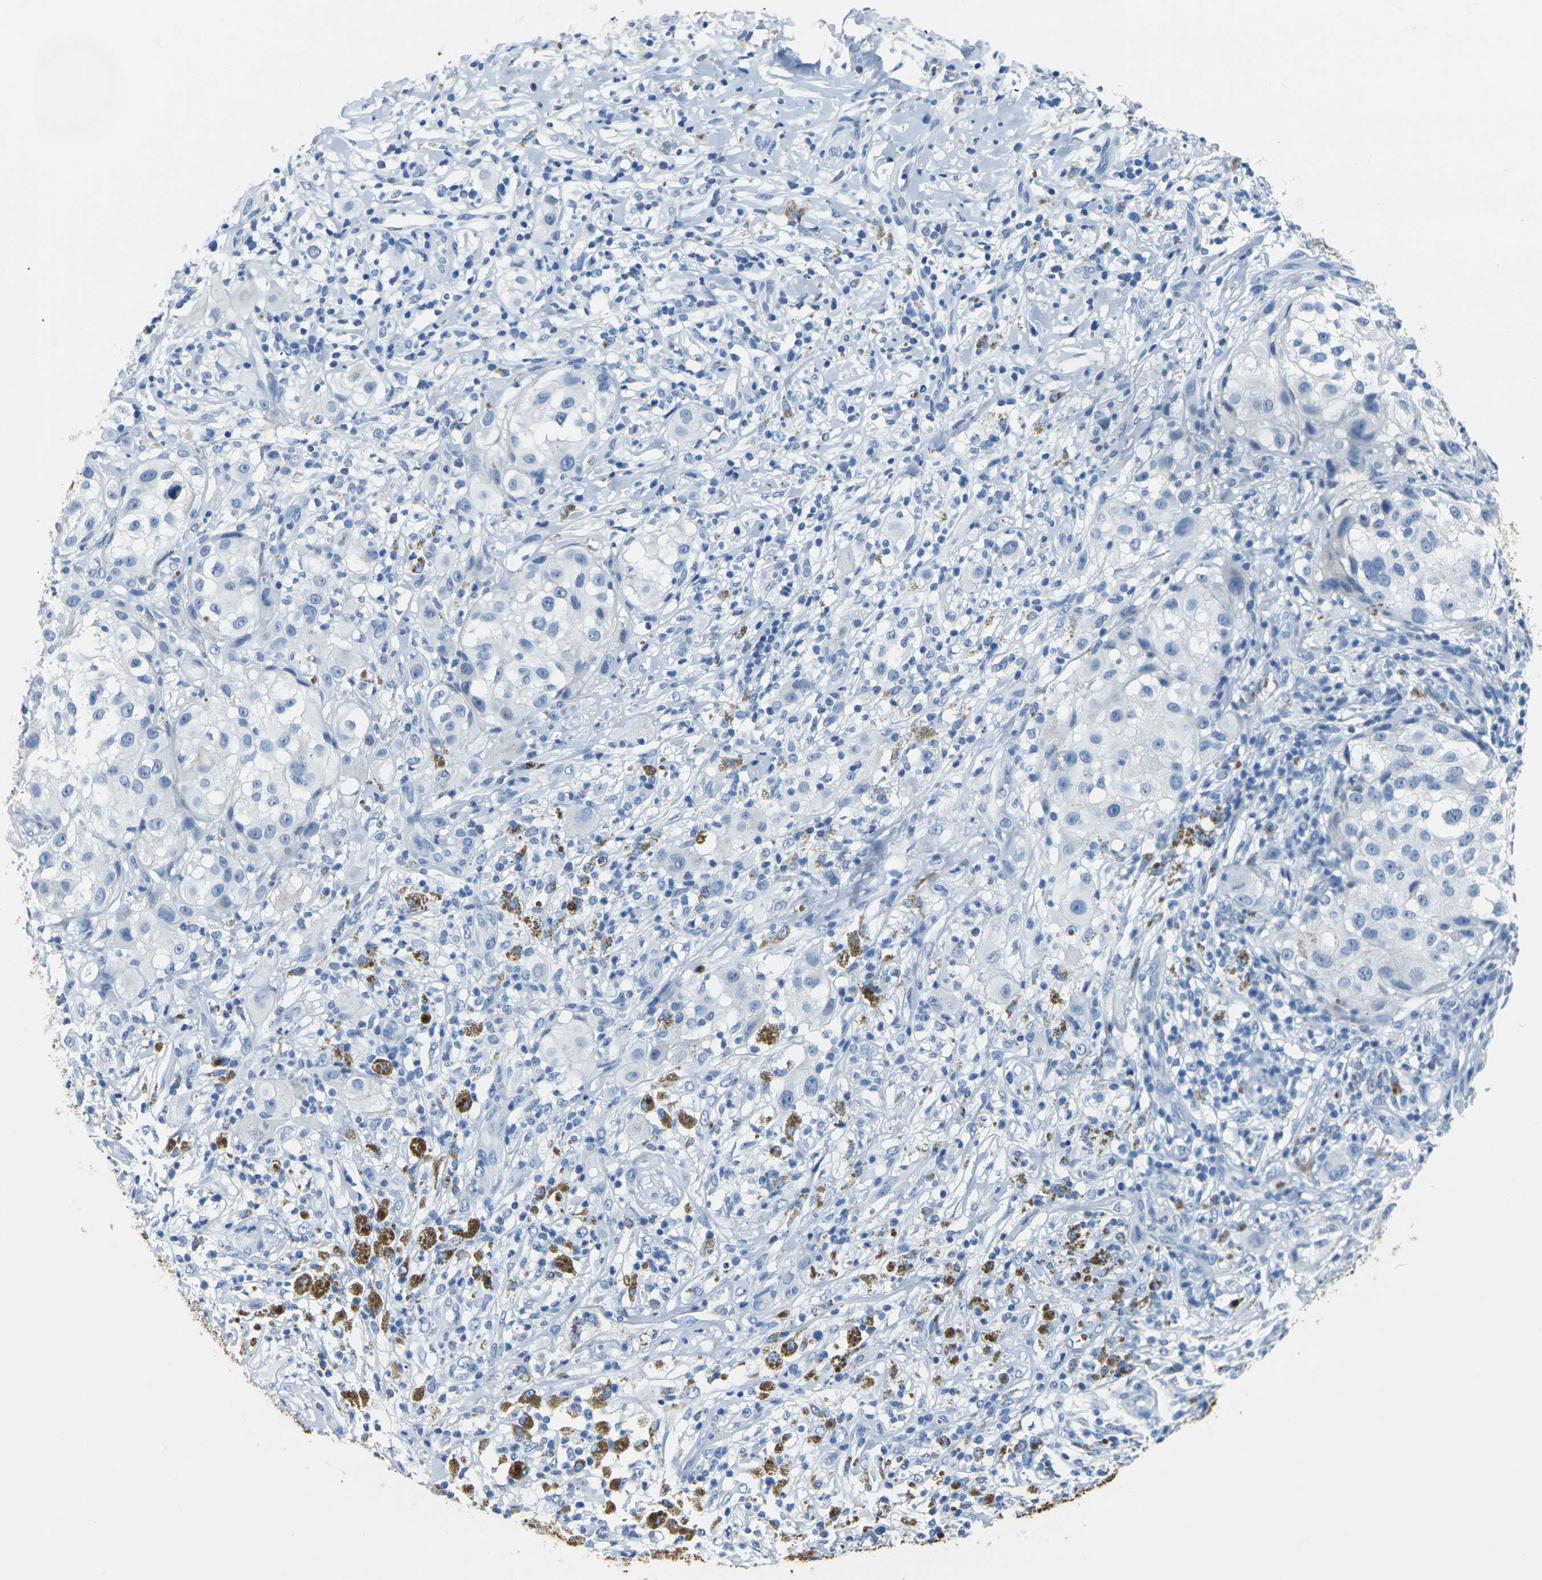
{"staining": {"intensity": "negative", "quantity": "none", "location": "none"}, "tissue": "melanoma", "cell_type": "Tumor cells", "image_type": "cancer", "snomed": [{"axis": "morphology", "description": "Necrosis, NOS"}, {"axis": "morphology", "description": "Malignant melanoma, NOS"}, {"axis": "topography", "description": "Skin"}], "caption": "The photomicrograph shows no staining of tumor cells in malignant melanoma. Nuclei are stained in blue.", "gene": "CLDN7", "patient": {"sex": "female", "age": 87}}